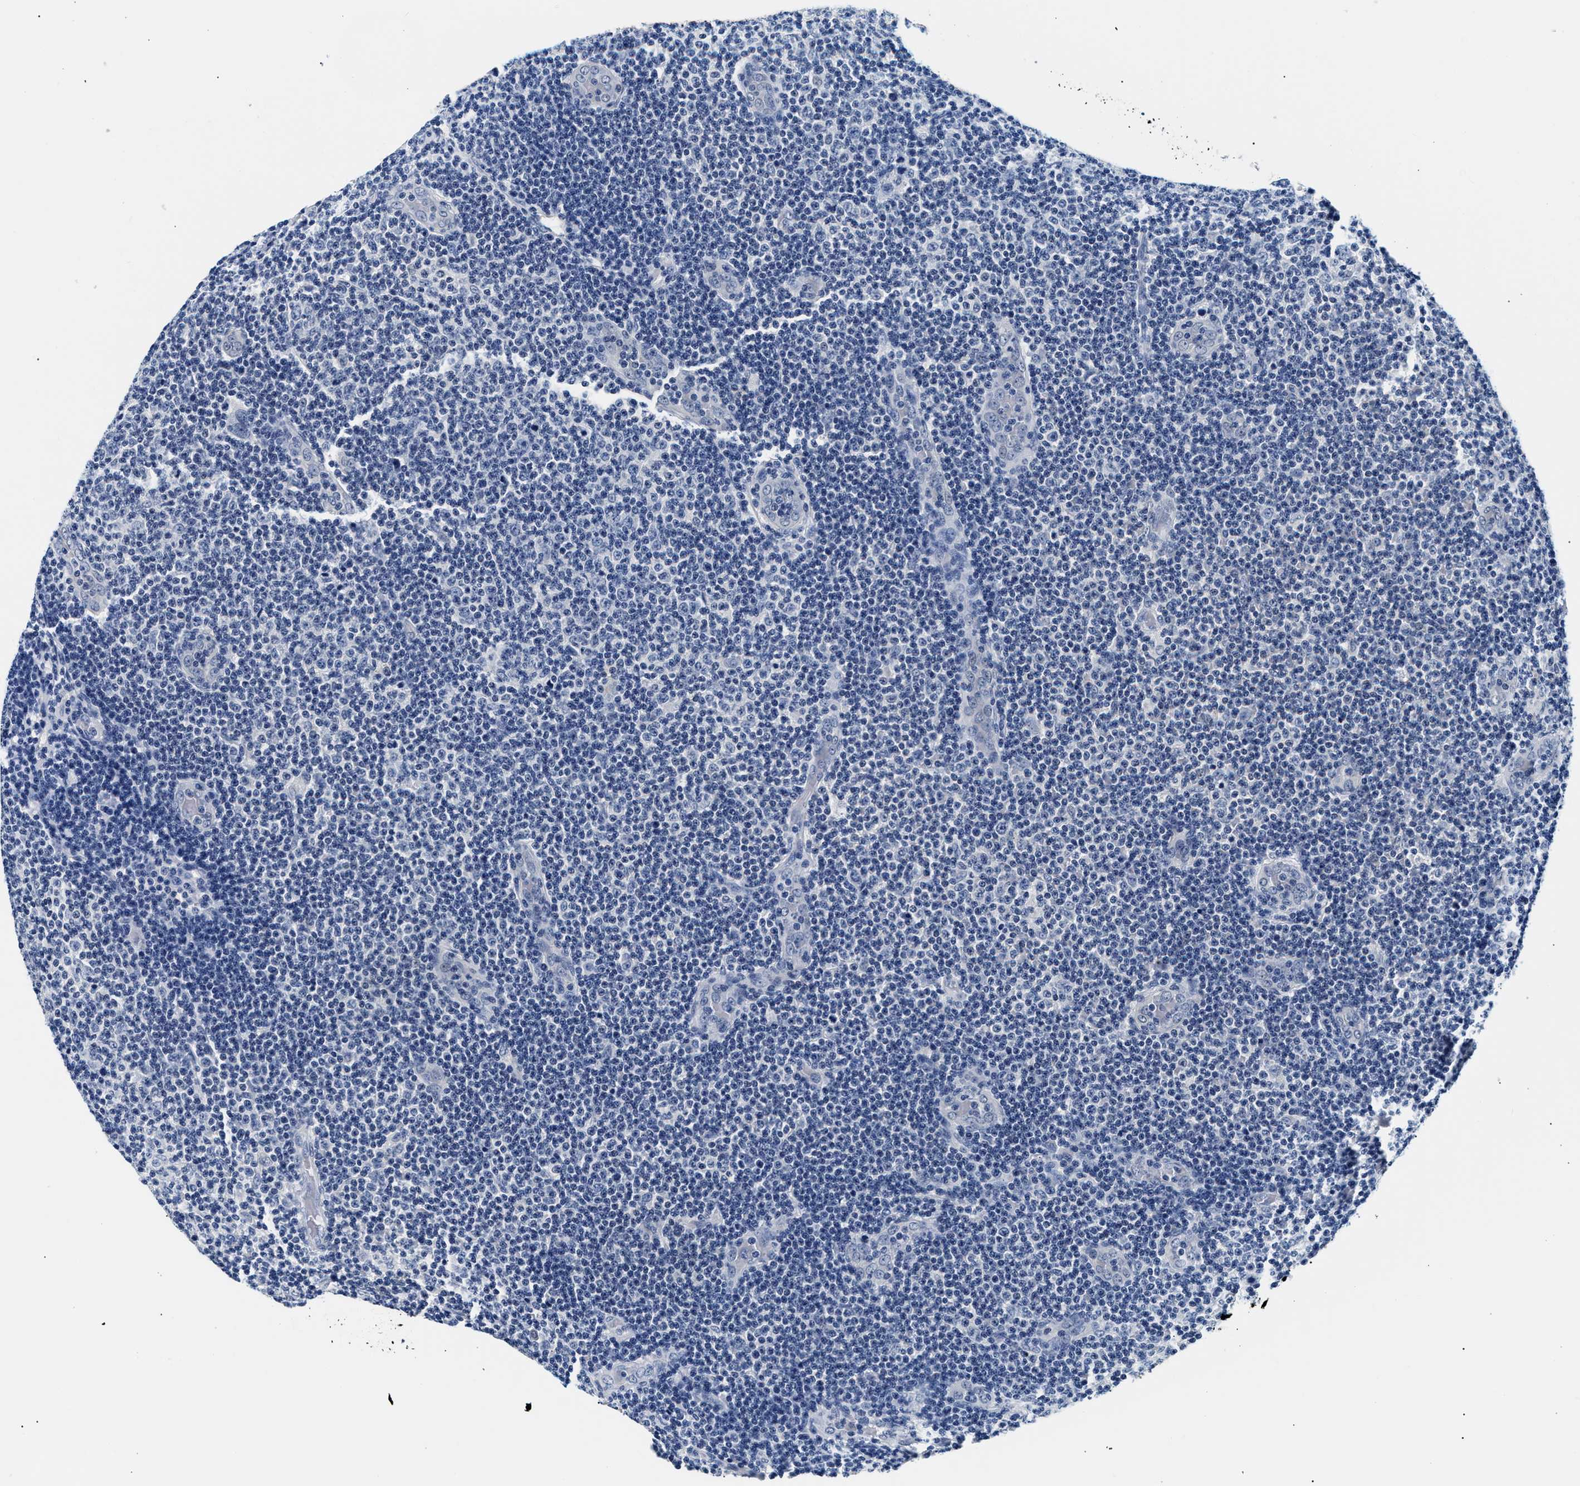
{"staining": {"intensity": "negative", "quantity": "none", "location": "none"}, "tissue": "lymphoma", "cell_type": "Tumor cells", "image_type": "cancer", "snomed": [{"axis": "morphology", "description": "Malignant lymphoma, non-Hodgkin's type, Low grade"}, {"axis": "topography", "description": "Lymph node"}], "caption": "An IHC histopathology image of lymphoma is shown. There is no staining in tumor cells of lymphoma.", "gene": "UCHL3", "patient": {"sex": "male", "age": 83}}